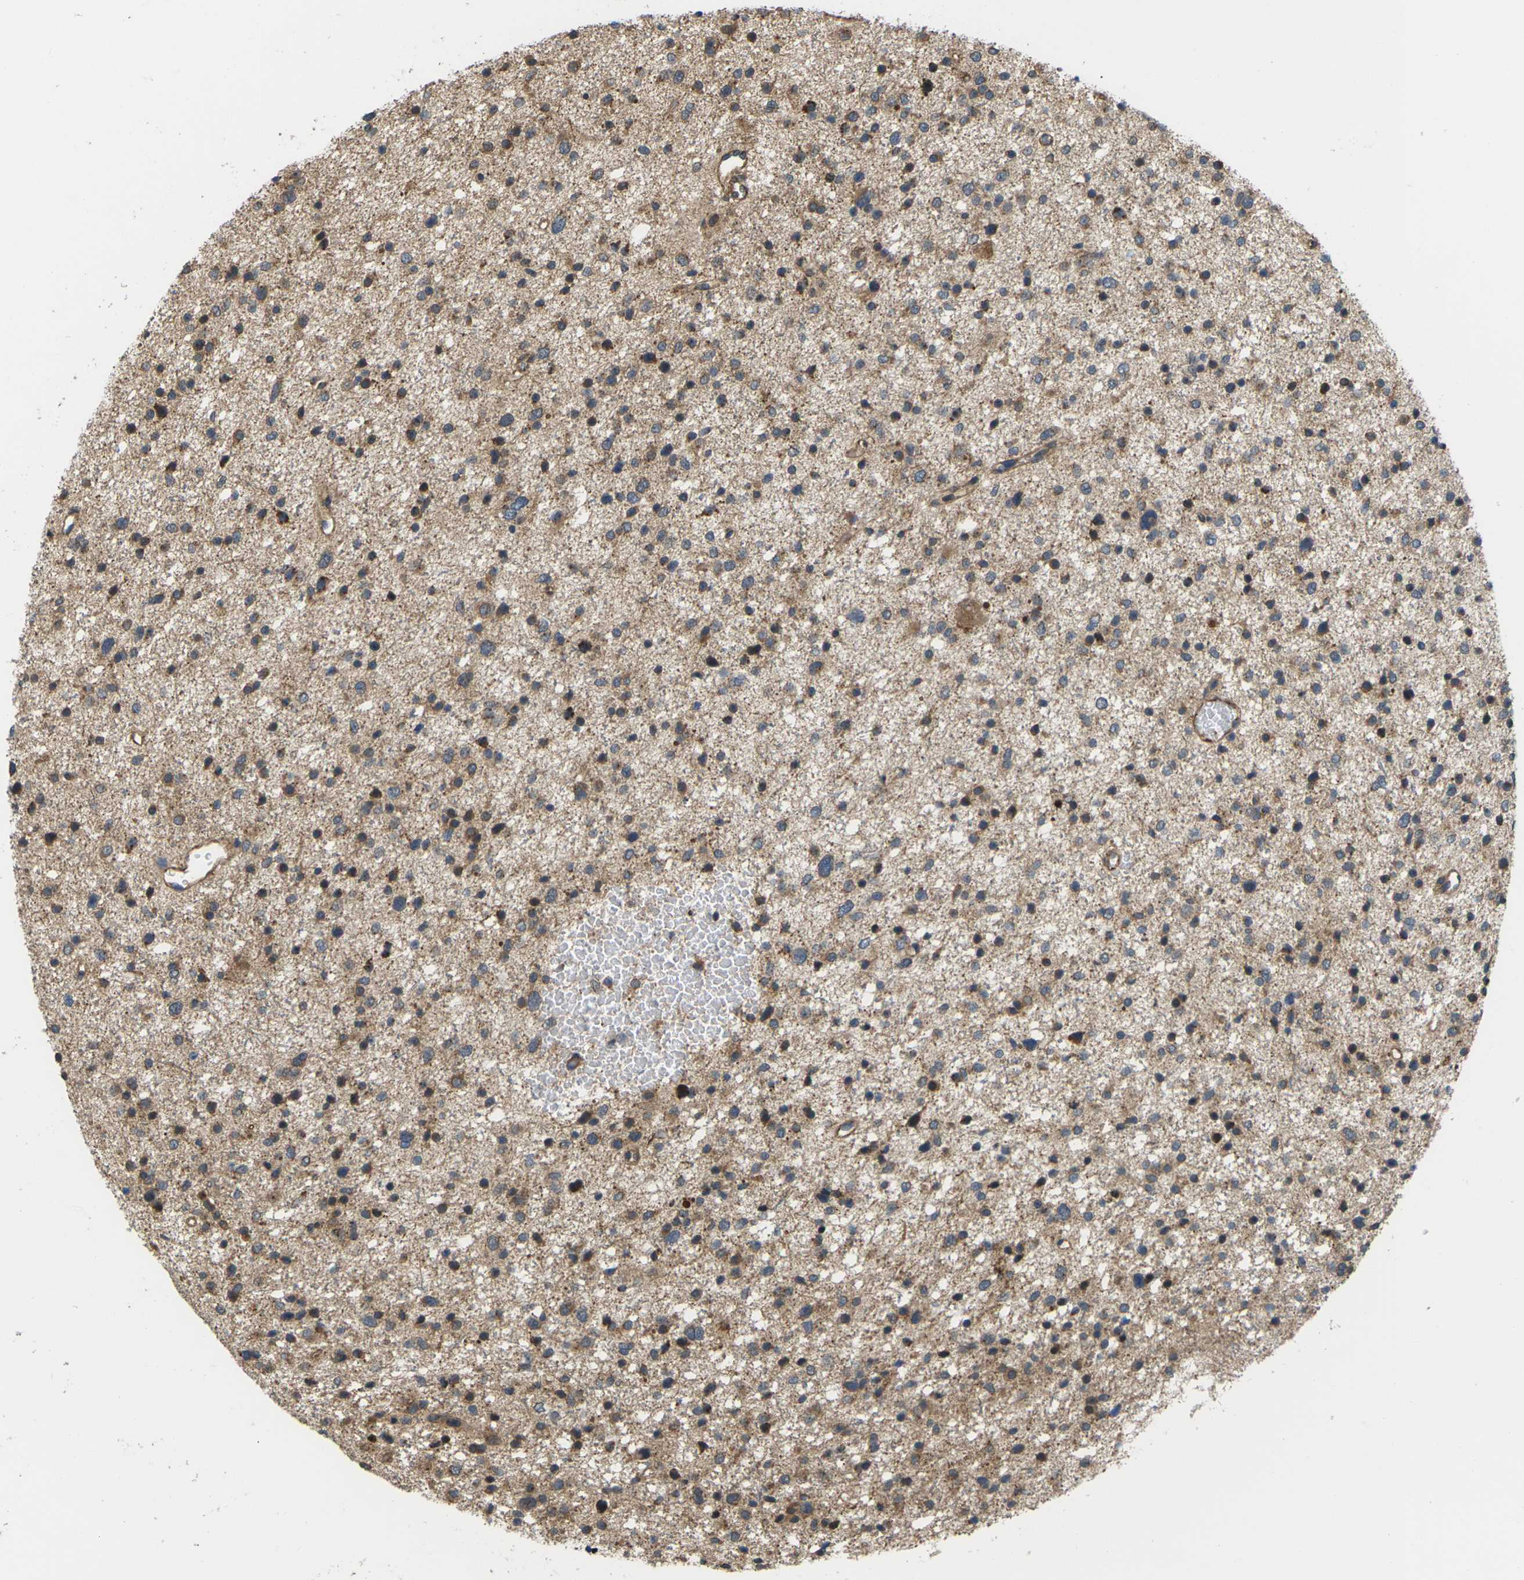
{"staining": {"intensity": "moderate", "quantity": ">75%", "location": "cytoplasmic/membranous"}, "tissue": "glioma", "cell_type": "Tumor cells", "image_type": "cancer", "snomed": [{"axis": "morphology", "description": "Glioma, malignant, Low grade"}, {"axis": "topography", "description": "Brain"}], "caption": "Immunohistochemical staining of human glioma displays moderate cytoplasmic/membranous protein staining in about >75% of tumor cells. (brown staining indicates protein expression, while blue staining denotes nuclei).", "gene": "NRAS", "patient": {"sex": "female", "age": 37}}